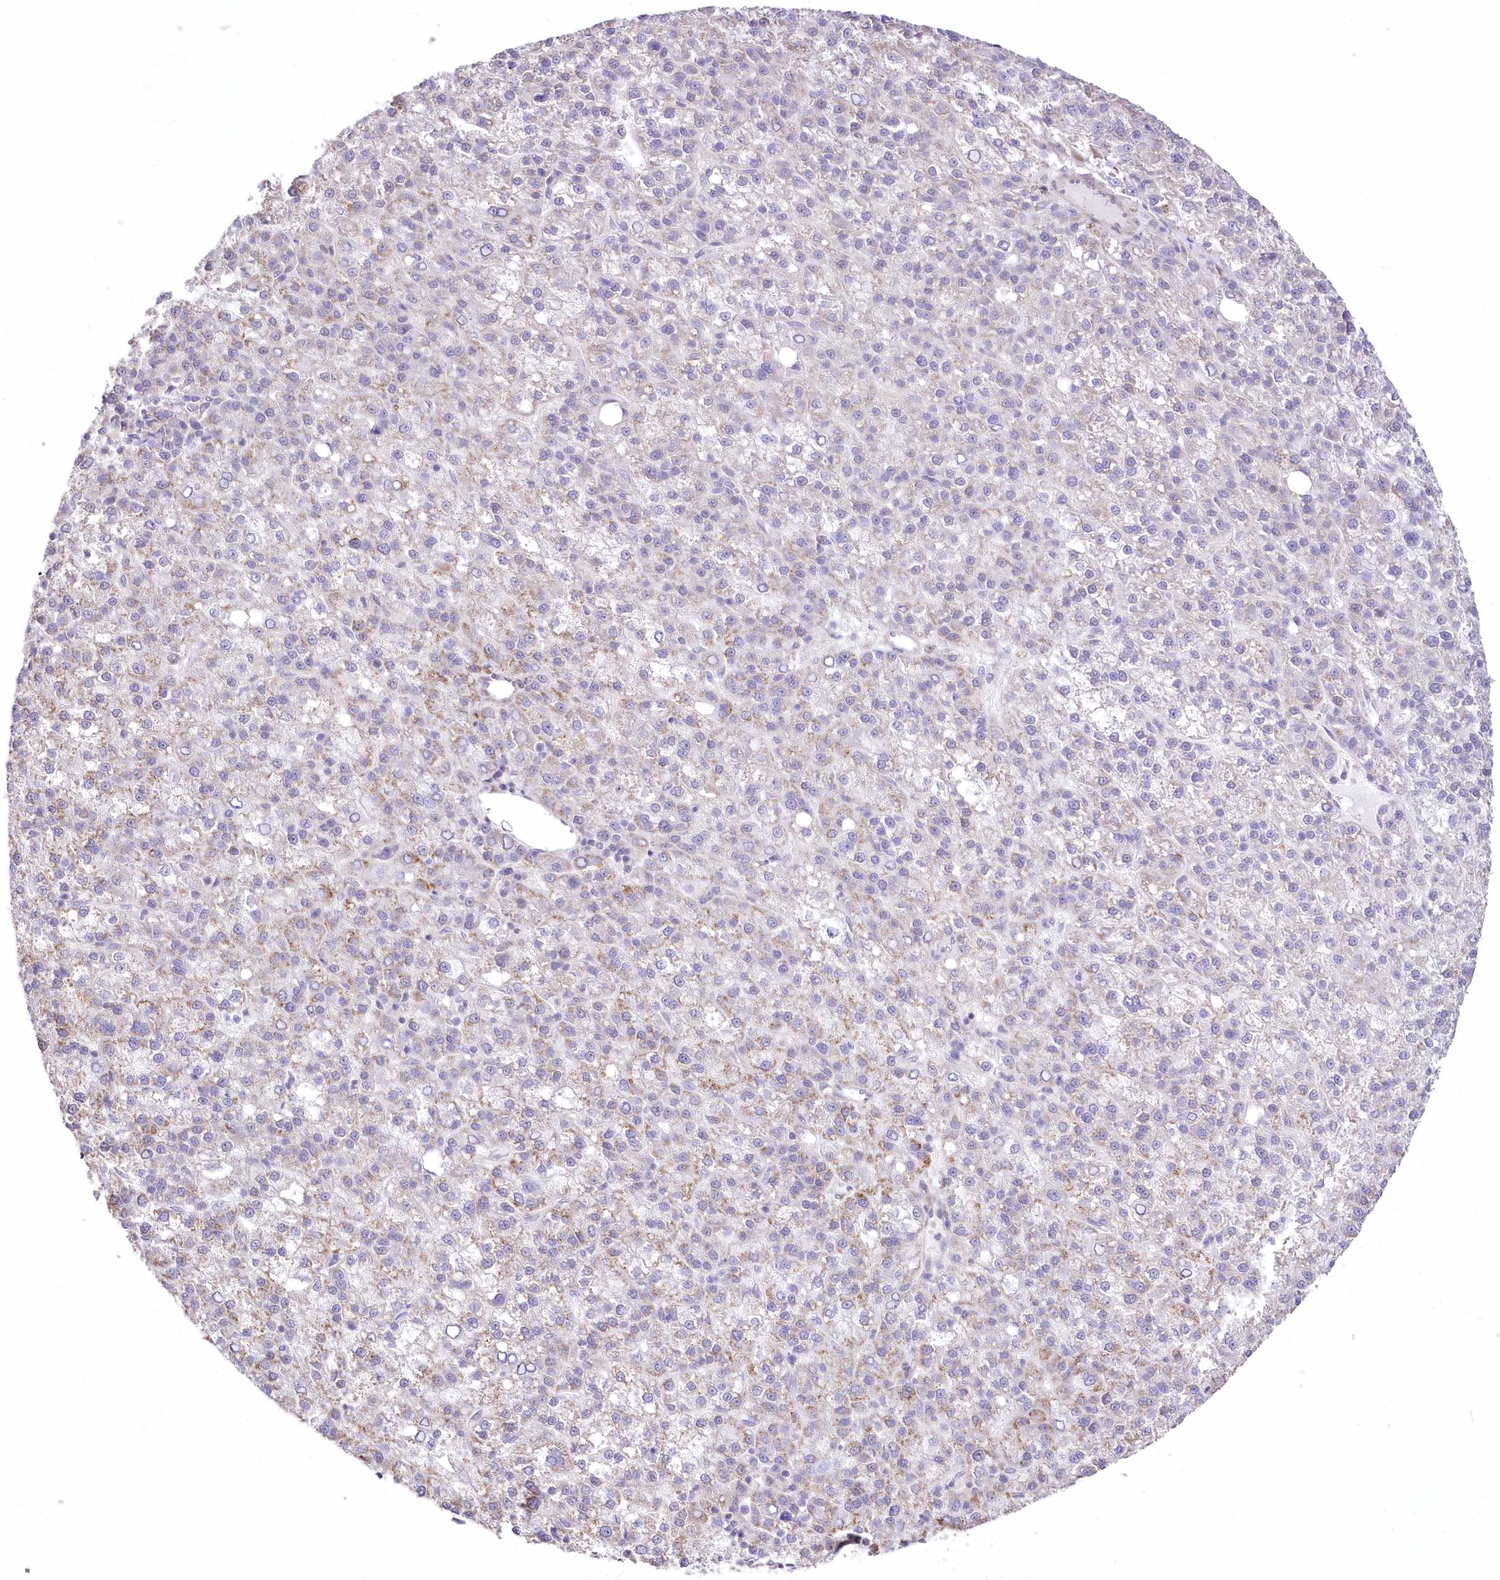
{"staining": {"intensity": "weak", "quantity": "25%-75%", "location": "cytoplasmic/membranous"}, "tissue": "liver cancer", "cell_type": "Tumor cells", "image_type": "cancer", "snomed": [{"axis": "morphology", "description": "Carcinoma, Hepatocellular, NOS"}, {"axis": "topography", "description": "Liver"}], "caption": "Protein expression analysis of human liver cancer (hepatocellular carcinoma) reveals weak cytoplasmic/membranous expression in about 25%-75% of tumor cells.", "gene": "FAM241B", "patient": {"sex": "female", "age": 58}}